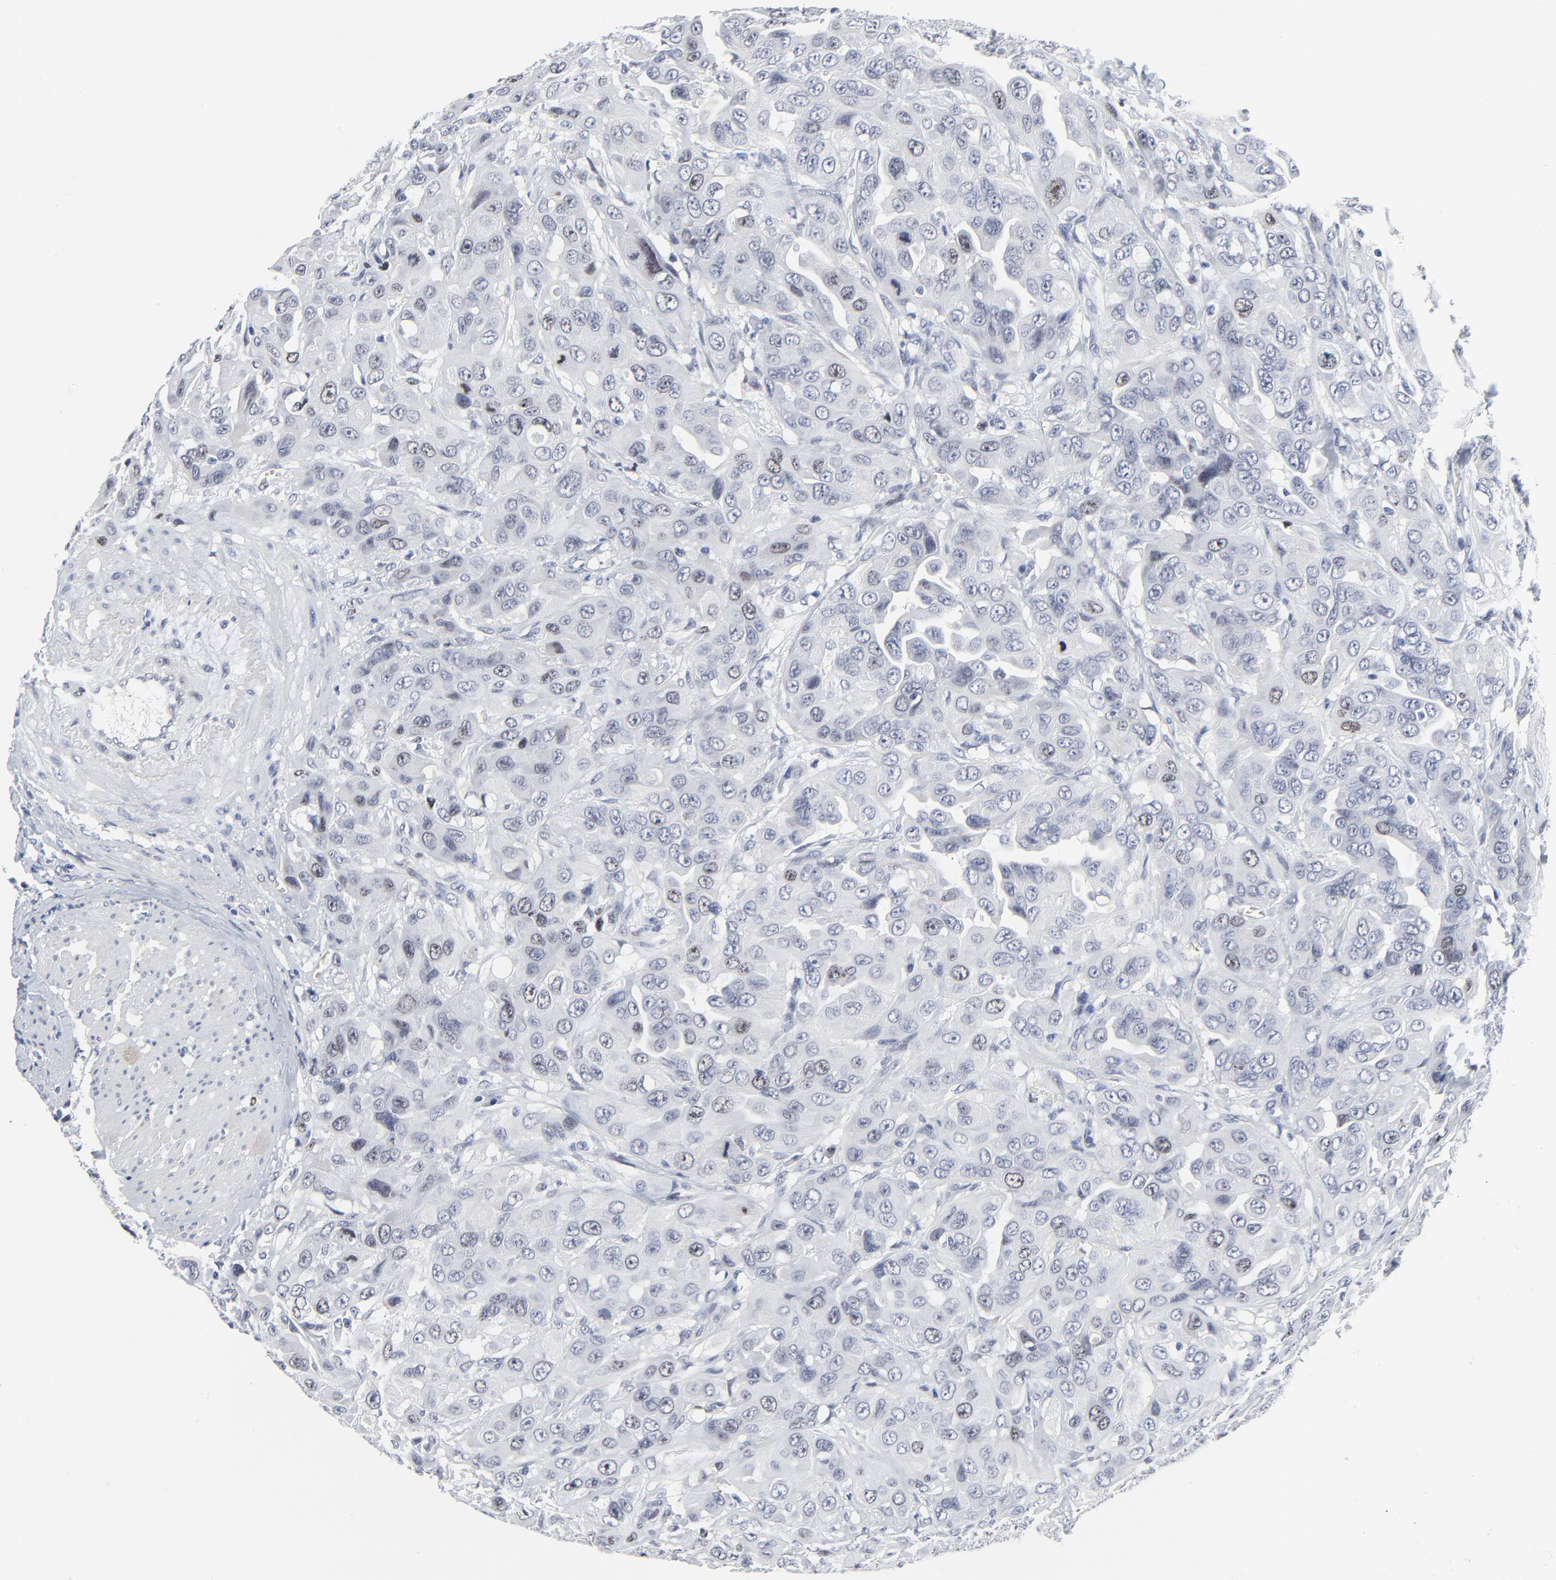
{"staining": {"intensity": "weak", "quantity": "<25%", "location": "nuclear"}, "tissue": "urothelial cancer", "cell_type": "Tumor cells", "image_type": "cancer", "snomed": [{"axis": "morphology", "description": "Urothelial carcinoma, High grade"}, {"axis": "topography", "description": "Urinary bladder"}], "caption": "The IHC histopathology image has no significant expression in tumor cells of urothelial cancer tissue. The staining was performed using DAB (3,3'-diaminobenzidine) to visualize the protein expression in brown, while the nuclei were stained in blue with hematoxylin (Magnification: 20x).", "gene": "ZNF589", "patient": {"sex": "male", "age": 73}}